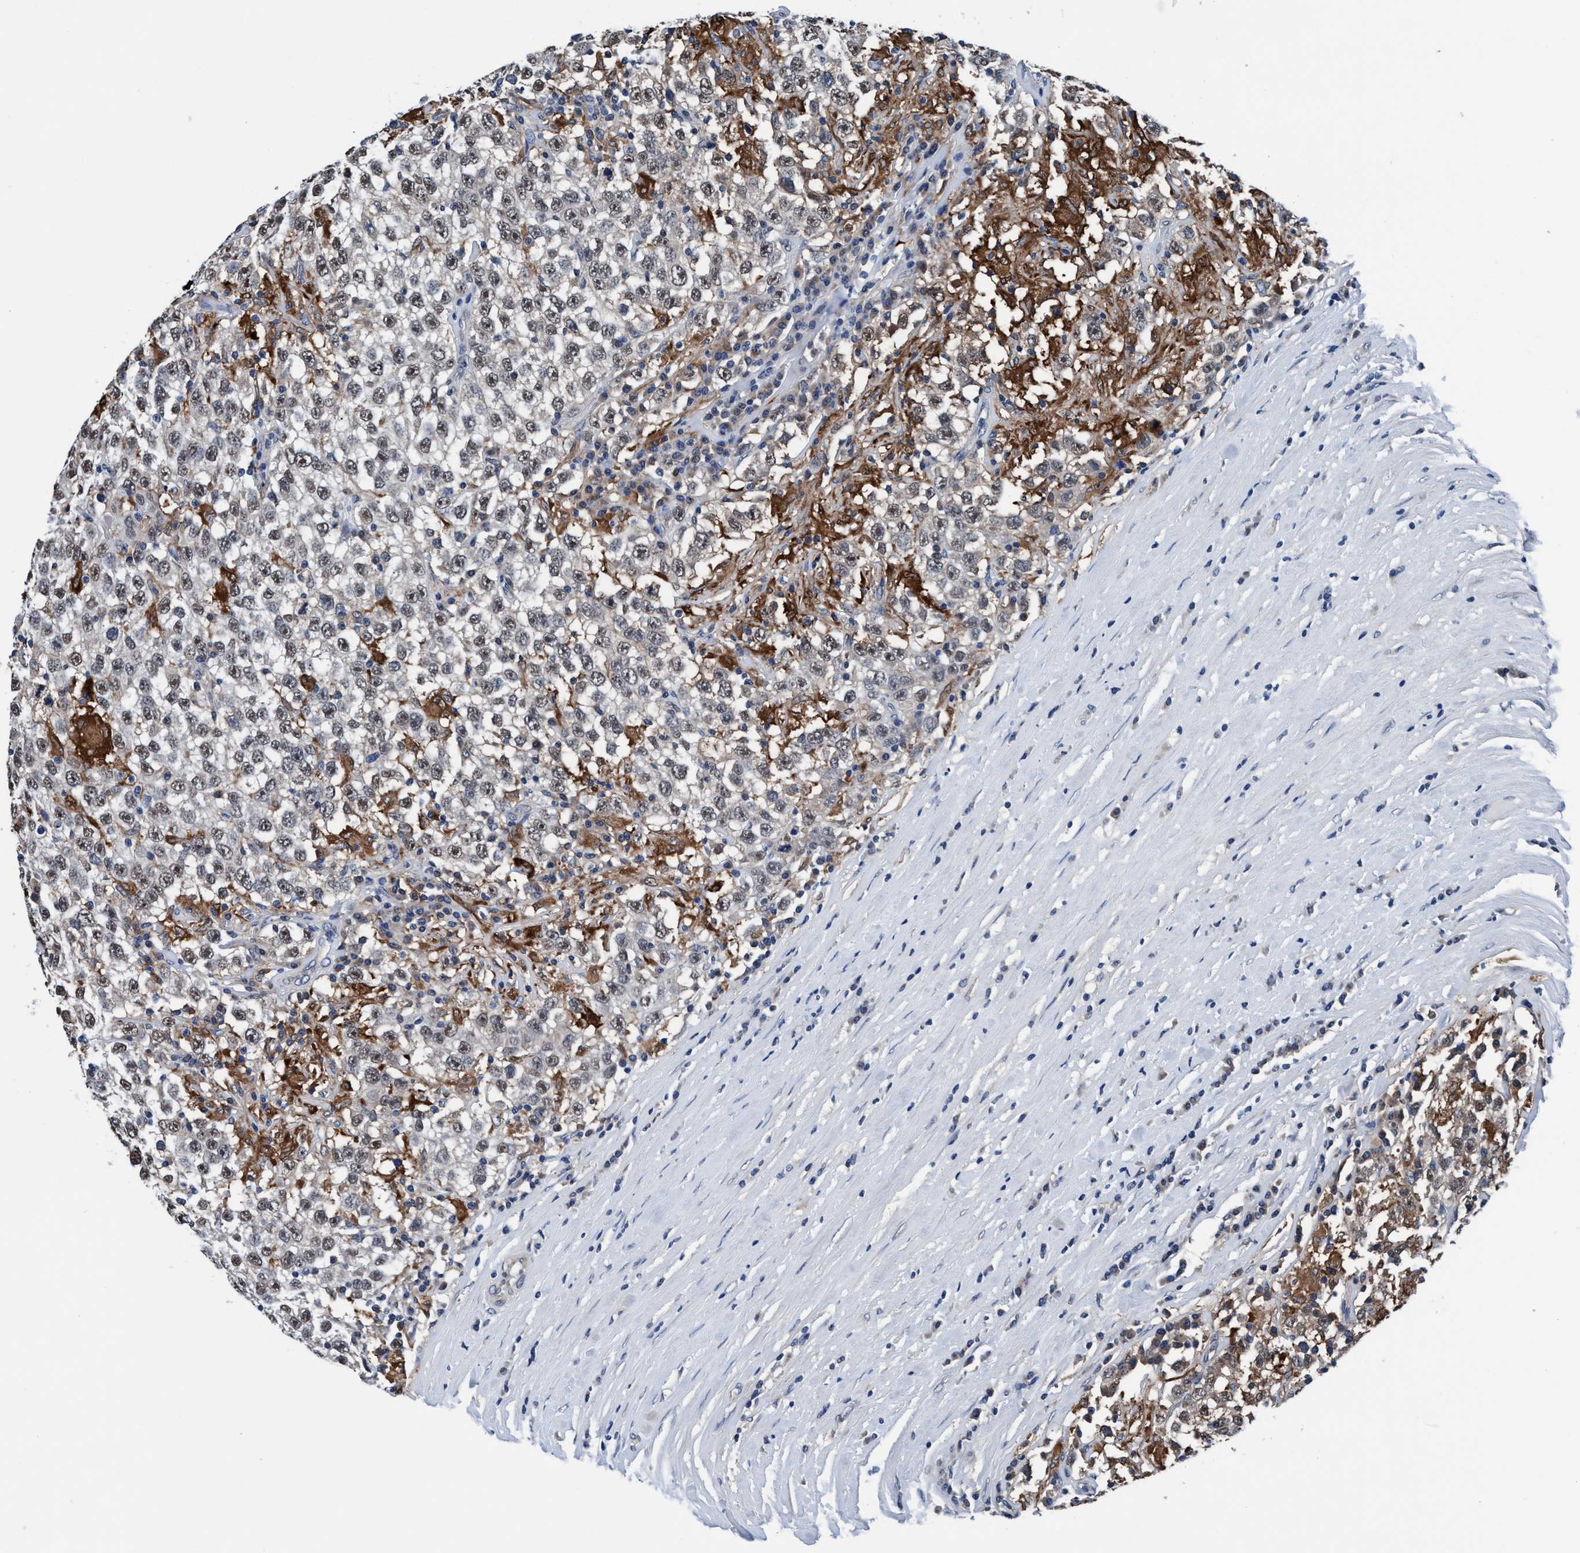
{"staining": {"intensity": "weak", "quantity": ">75%", "location": "nuclear"}, "tissue": "testis cancer", "cell_type": "Tumor cells", "image_type": "cancer", "snomed": [{"axis": "morphology", "description": "Seminoma, NOS"}, {"axis": "topography", "description": "Testis"}], "caption": "A brown stain highlights weak nuclear positivity of a protein in seminoma (testis) tumor cells.", "gene": "TMEM94", "patient": {"sex": "male", "age": 41}}